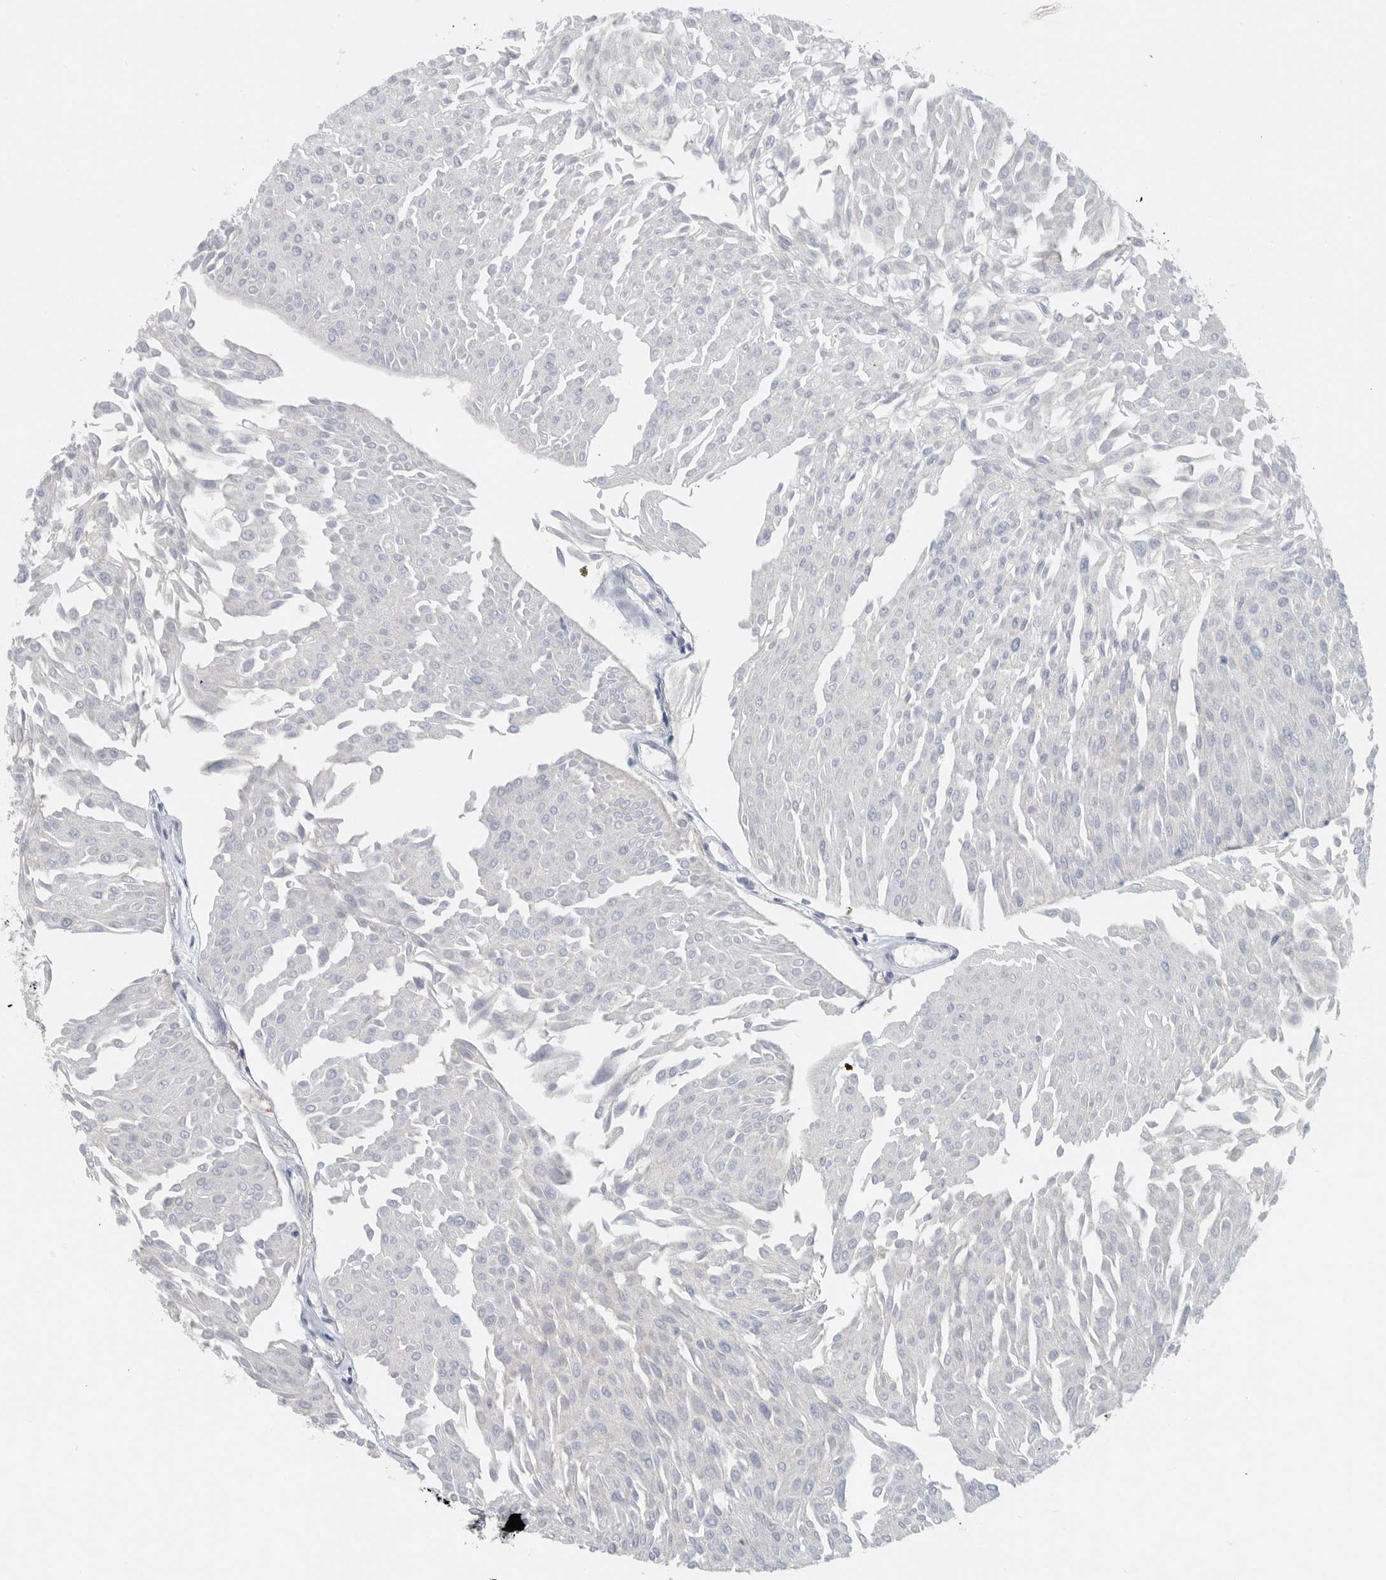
{"staining": {"intensity": "negative", "quantity": "none", "location": "none"}, "tissue": "urothelial cancer", "cell_type": "Tumor cells", "image_type": "cancer", "snomed": [{"axis": "morphology", "description": "Urothelial carcinoma, Low grade"}, {"axis": "topography", "description": "Urinary bladder"}], "caption": "The micrograph exhibits no significant positivity in tumor cells of urothelial carcinoma (low-grade).", "gene": "PAM", "patient": {"sex": "male", "age": 67}}